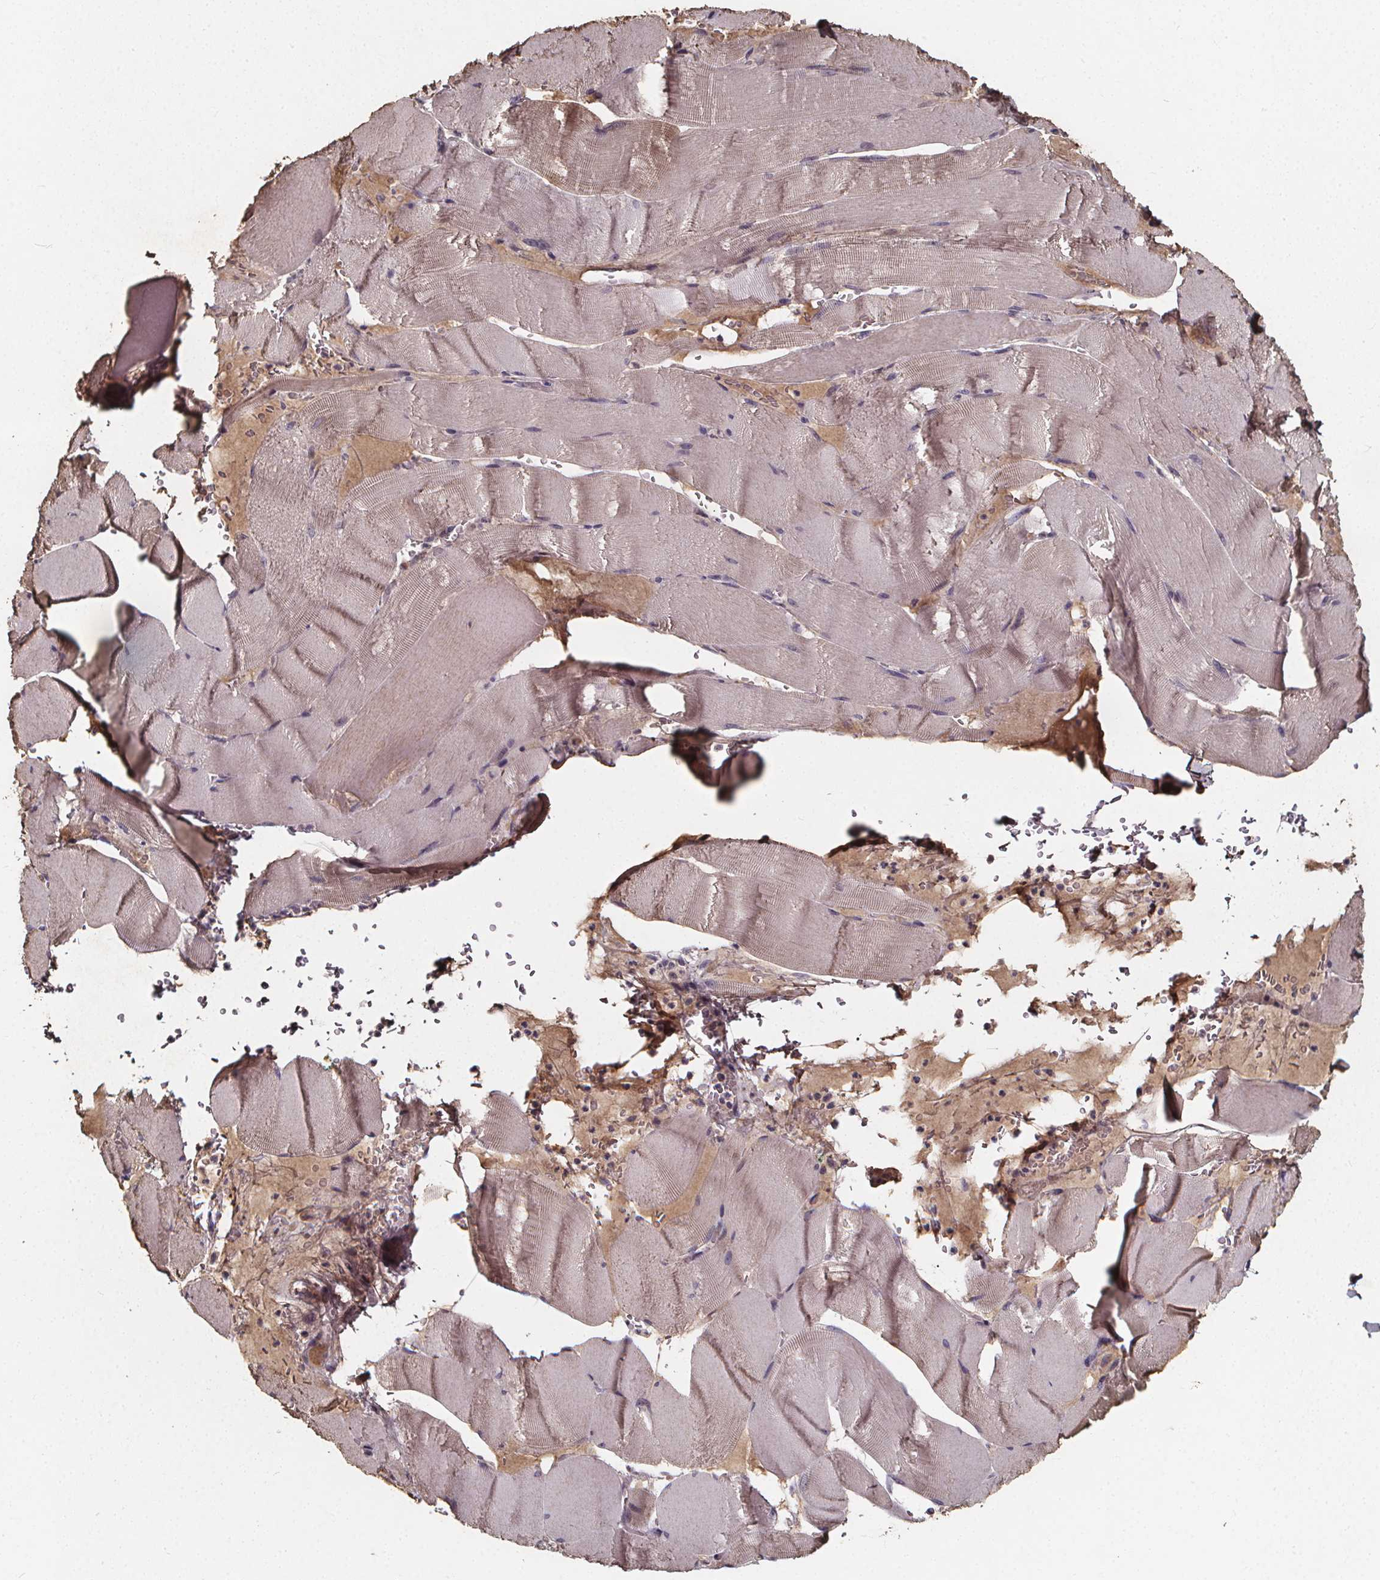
{"staining": {"intensity": "weak", "quantity": "<25%", "location": "cytoplasmic/membranous"}, "tissue": "skeletal muscle", "cell_type": "Myocytes", "image_type": "normal", "snomed": [{"axis": "morphology", "description": "Normal tissue, NOS"}, {"axis": "topography", "description": "Skeletal muscle"}], "caption": "Immunohistochemistry (IHC) histopathology image of benign human skeletal muscle stained for a protein (brown), which reveals no expression in myocytes.", "gene": "SPAG8", "patient": {"sex": "male", "age": 56}}